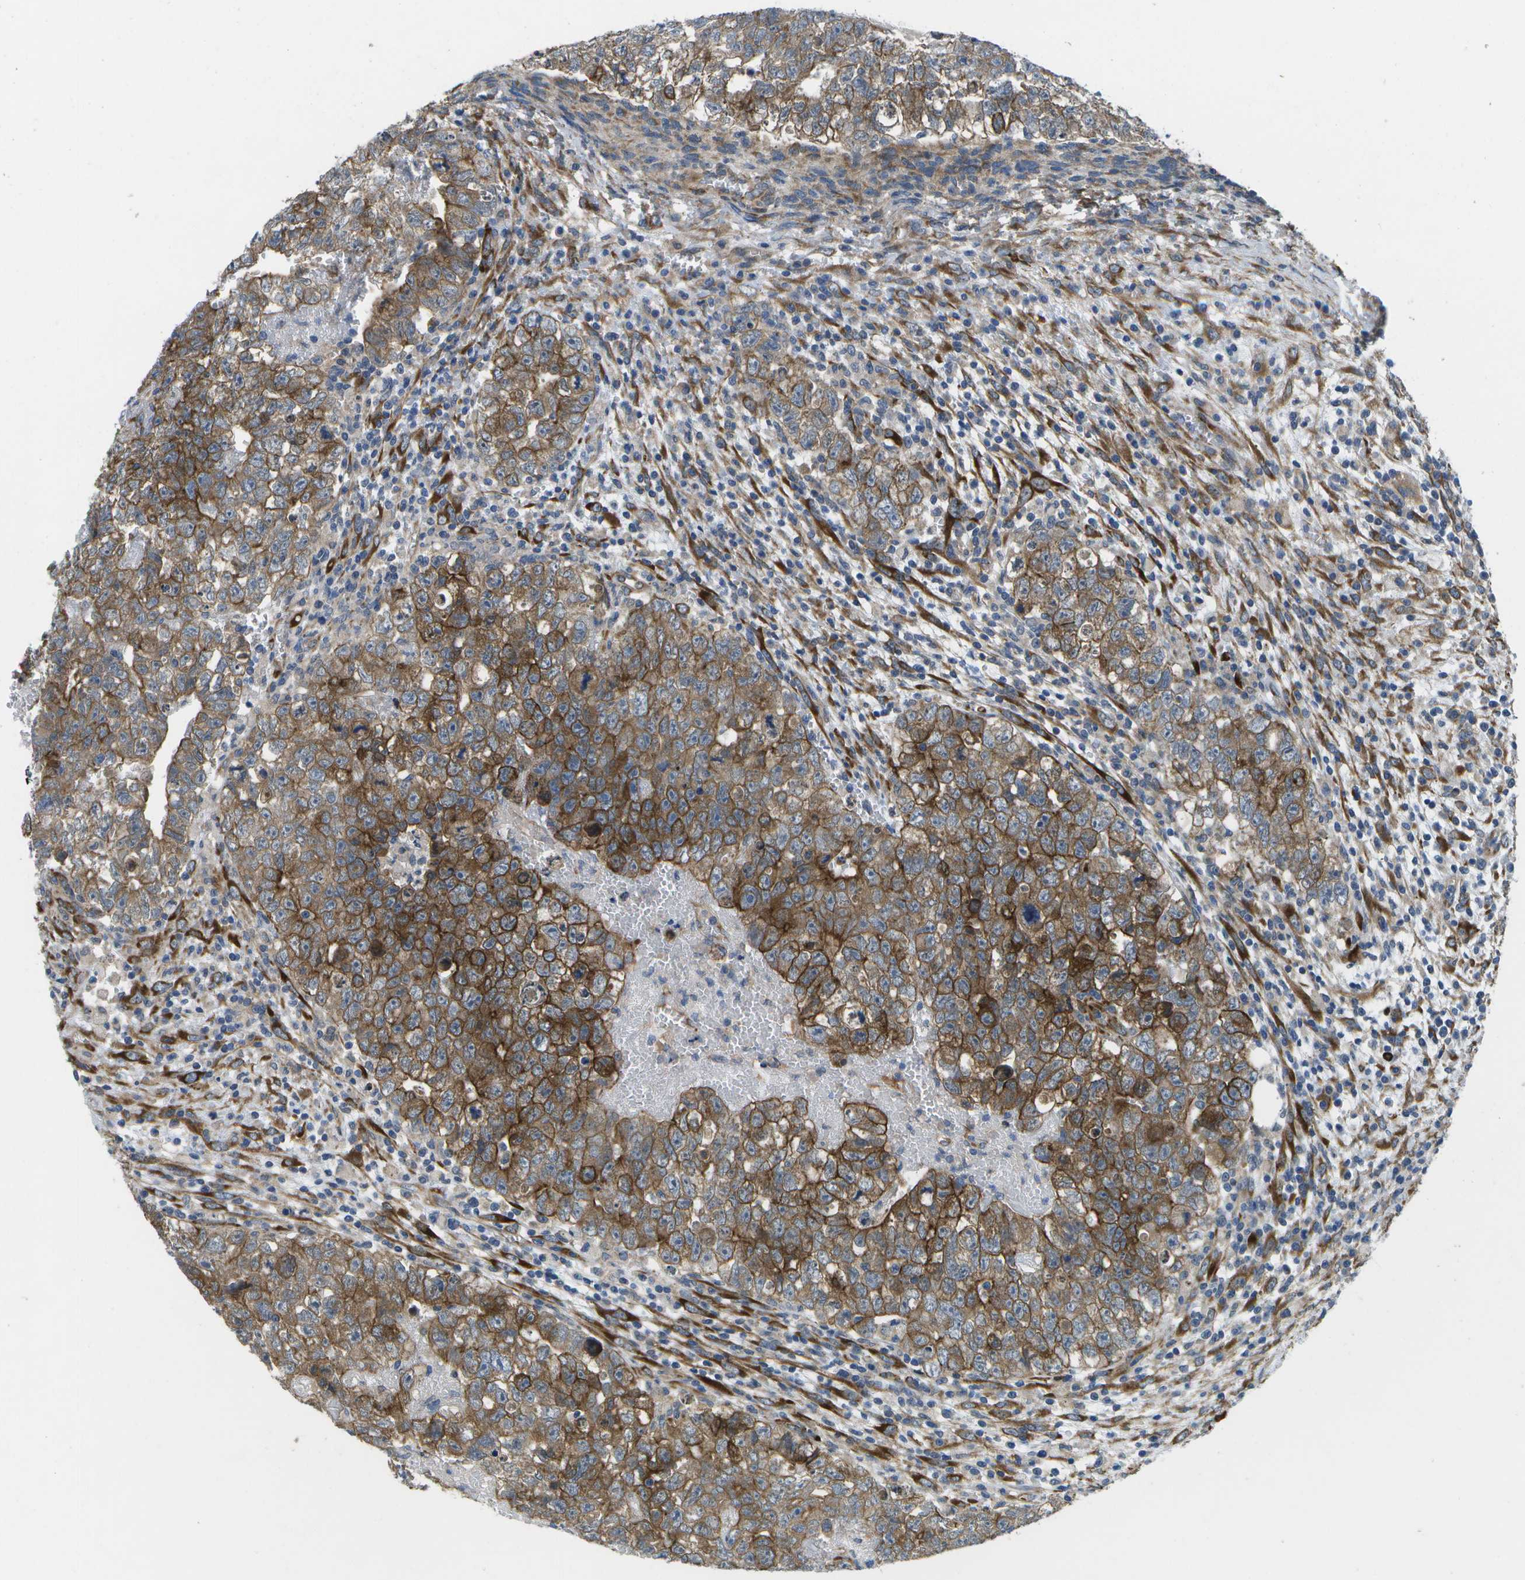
{"staining": {"intensity": "moderate", "quantity": ">75%", "location": "cytoplasmic/membranous"}, "tissue": "testis cancer", "cell_type": "Tumor cells", "image_type": "cancer", "snomed": [{"axis": "morphology", "description": "Seminoma, NOS"}, {"axis": "morphology", "description": "Carcinoma, Embryonal, NOS"}, {"axis": "topography", "description": "Testis"}], "caption": "Brown immunohistochemical staining in testis seminoma reveals moderate cytoplasmic/membranous positivity in approximately >75% of tumor cells. The staining was performed using DAB, with brown indicating positive protein expression. Nuclei are stained blue with hematoxylin.", "gene": "P3H1", "patient": {"sex": "male", "age": 38}}